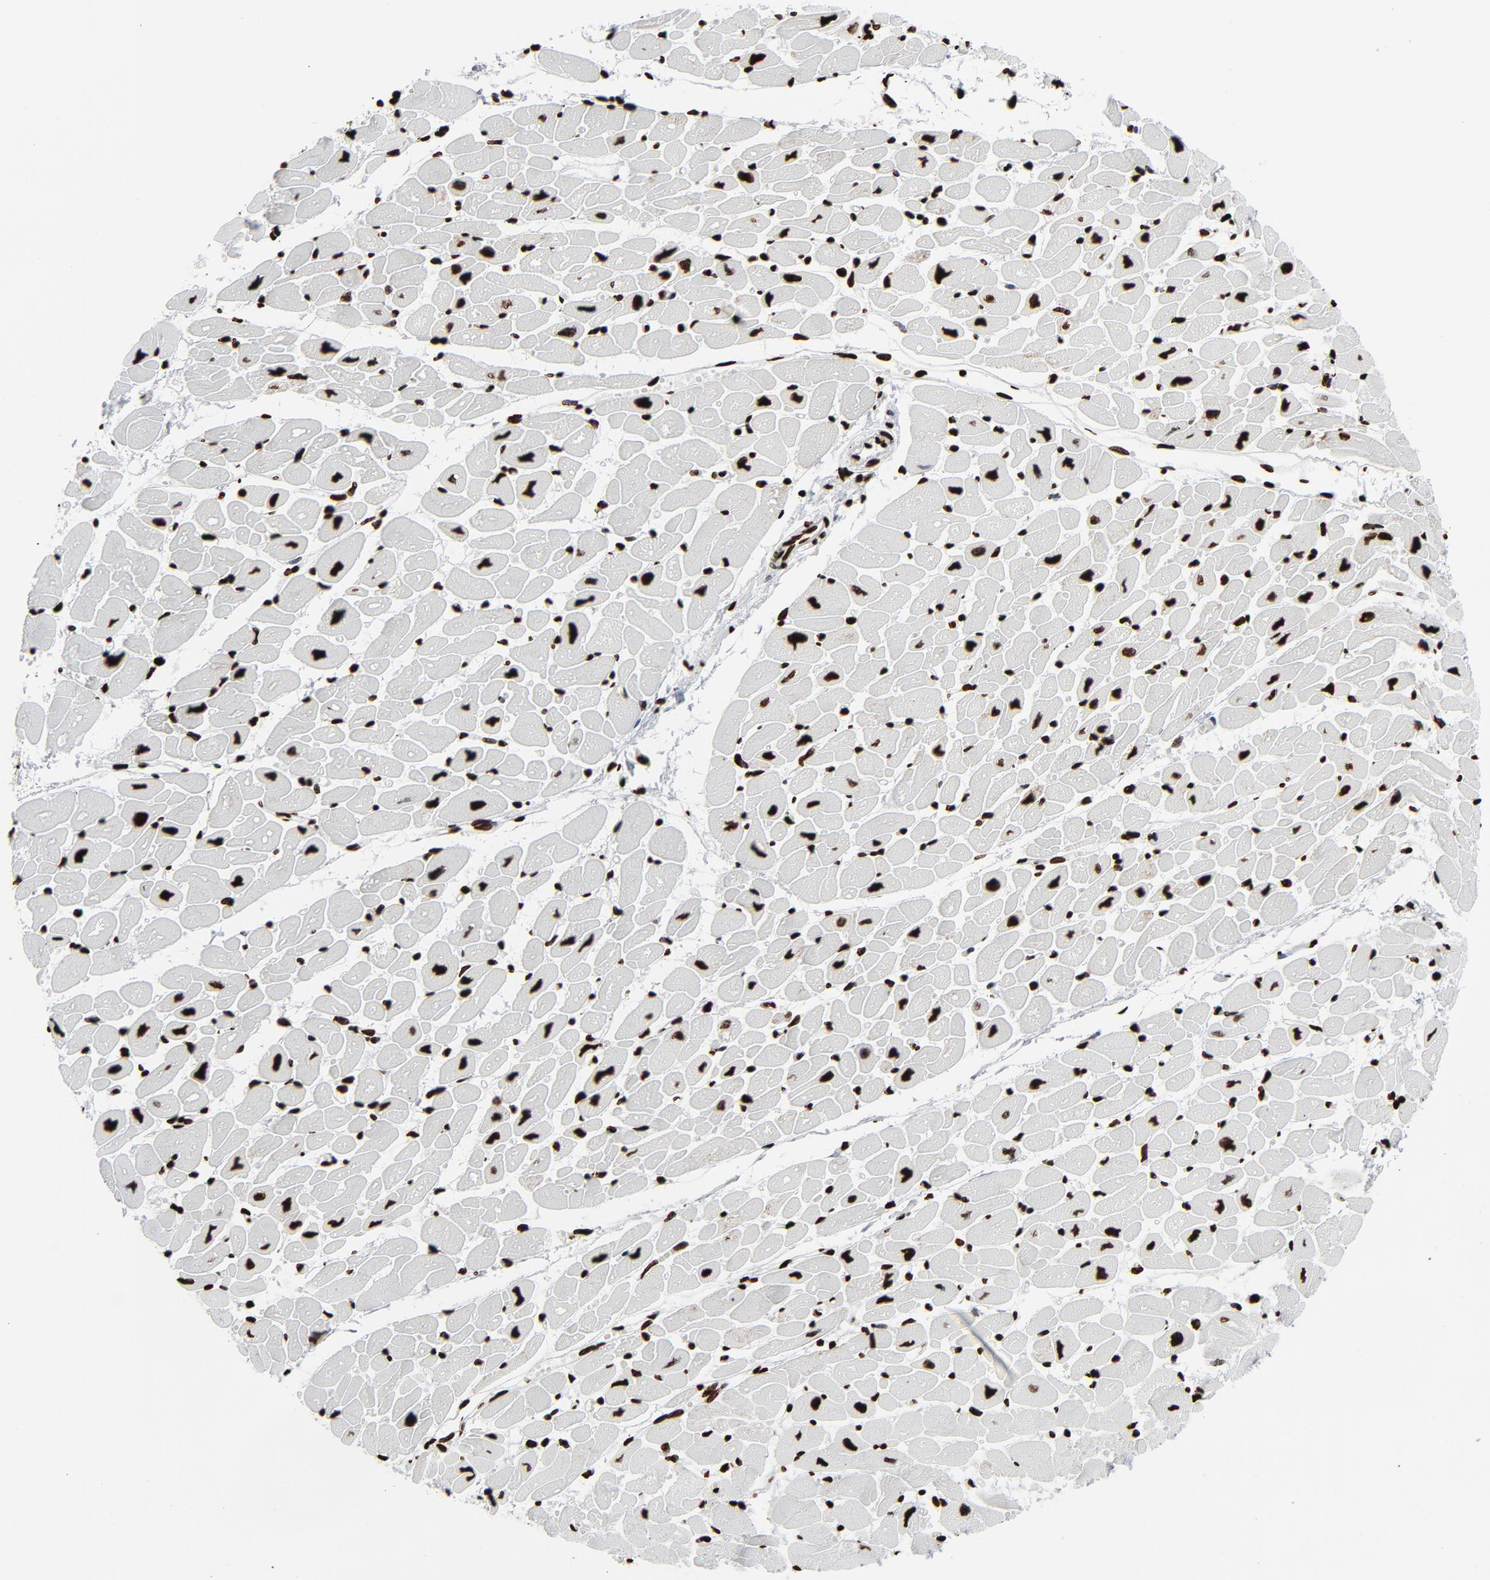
{"staining": {"intensity": "strong", "quantity": ">75%", "location": "nuclear"}, "tissue": "heart muscle", "cell_type": "Cardiomyocytes", "image_type": "normal", "snomed": [{"axis": "morphology", "description": "Normal tissue, NOS"}, {"axis": "topography", "description": "Heart"}], "caption": "Cardiomyocytes reveal high levels of strong nuclear expression in approximately >75% of cells in benign human heart muscle.", "gene": "H3", "patient": {"sex": "female", "age": 54}}